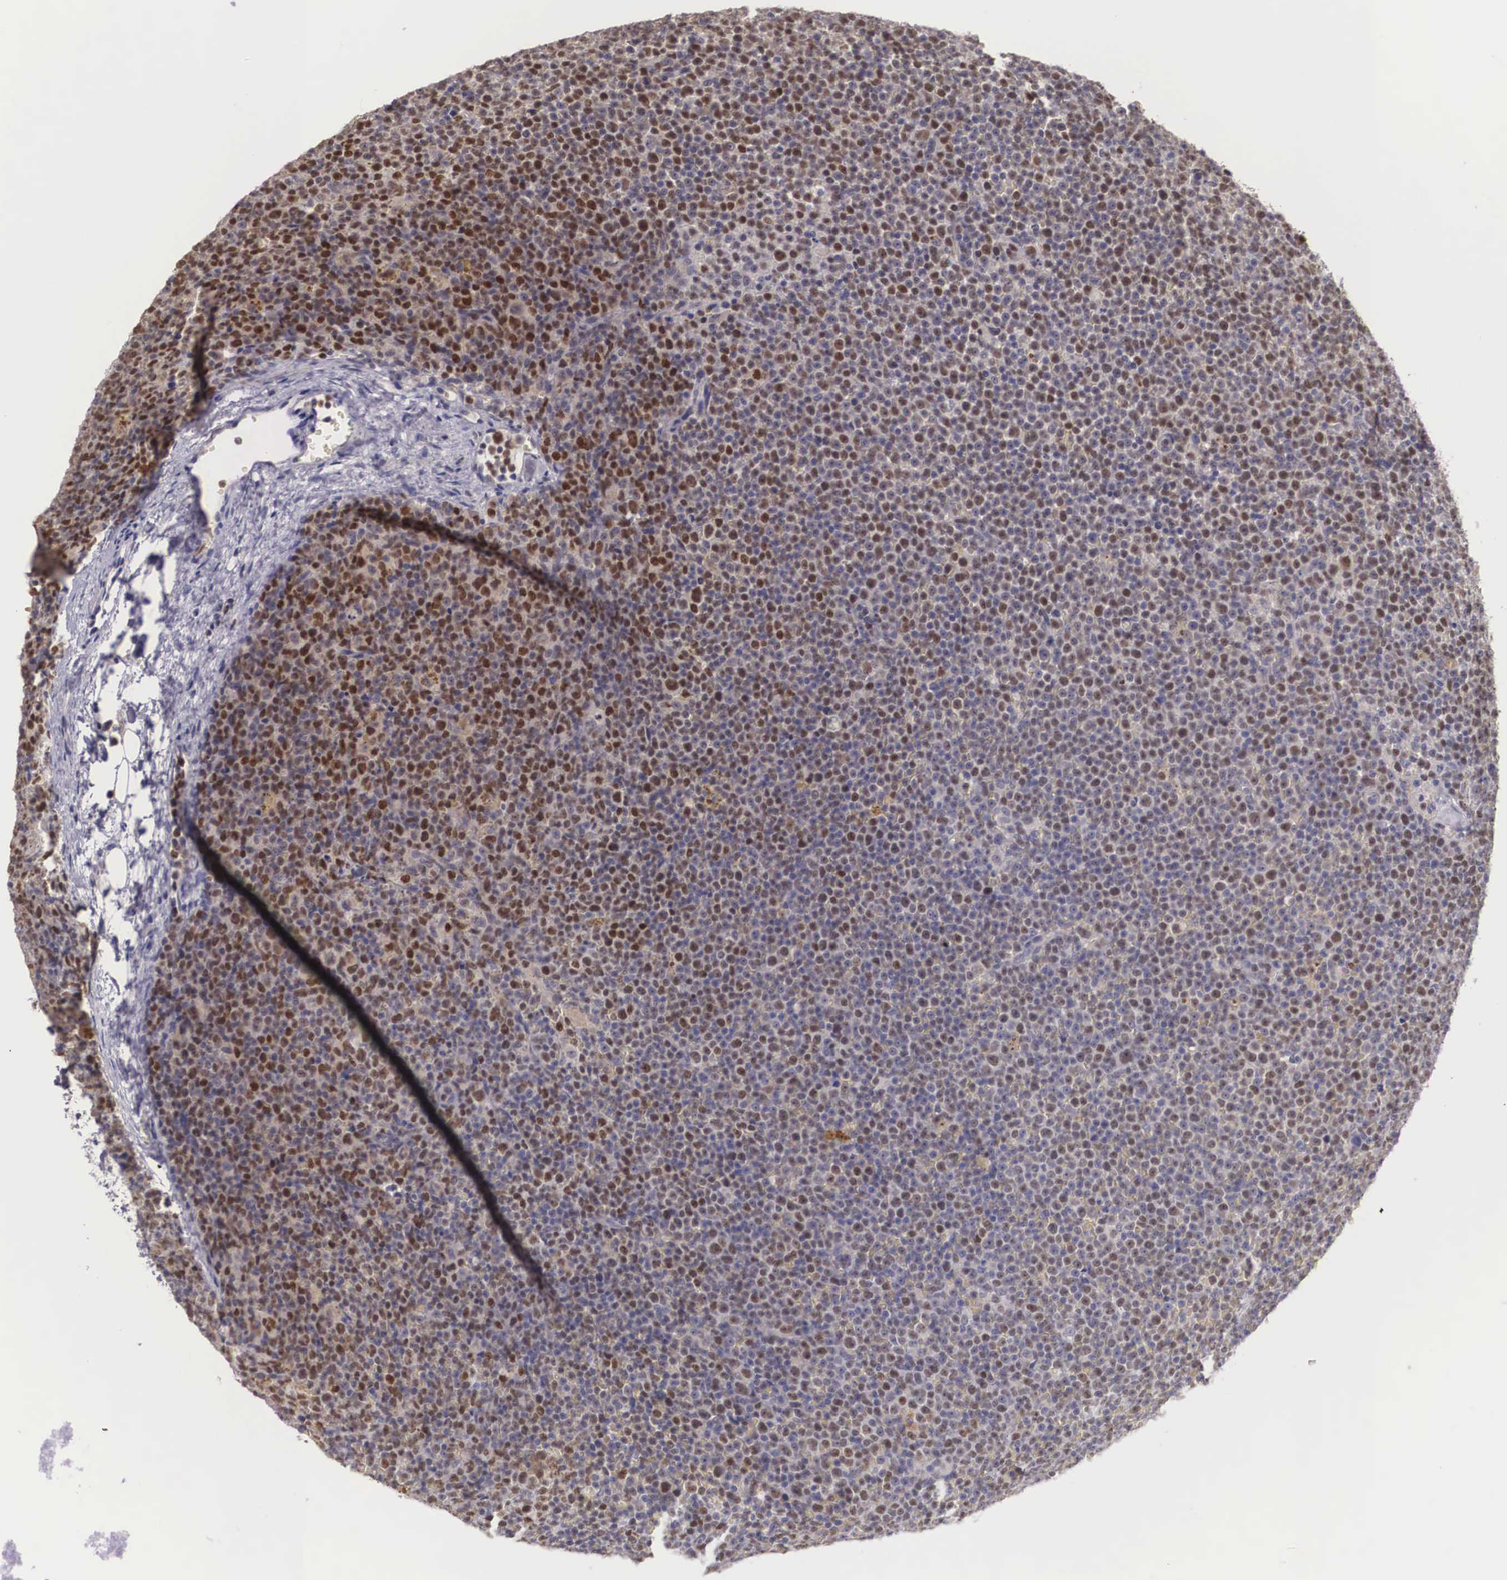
{"staining": {"intensity": "moderate", "quantity": "25%-75%", "location": "nuclear"}, "tissue": "lymphoma", "cell_type": "Tumor cells", "image_type": "cancer", "snomed": [{"axis": "morphology", "description": "Malignant lymphoma, non-Hodgkin's type, Low grade"}, {"axis": "topography", "description": "Lymph node"}], "caption": "Lymphoma was stained to show a protein in brown. There is medium levels of moderate nuclear staining in about 25%-75% of tumor cells. (brown staining indicates protein expression, while blue staining denotes nuclei).", "gene": "ENOX2", "patient": {"sex": "male", "age": 50}}